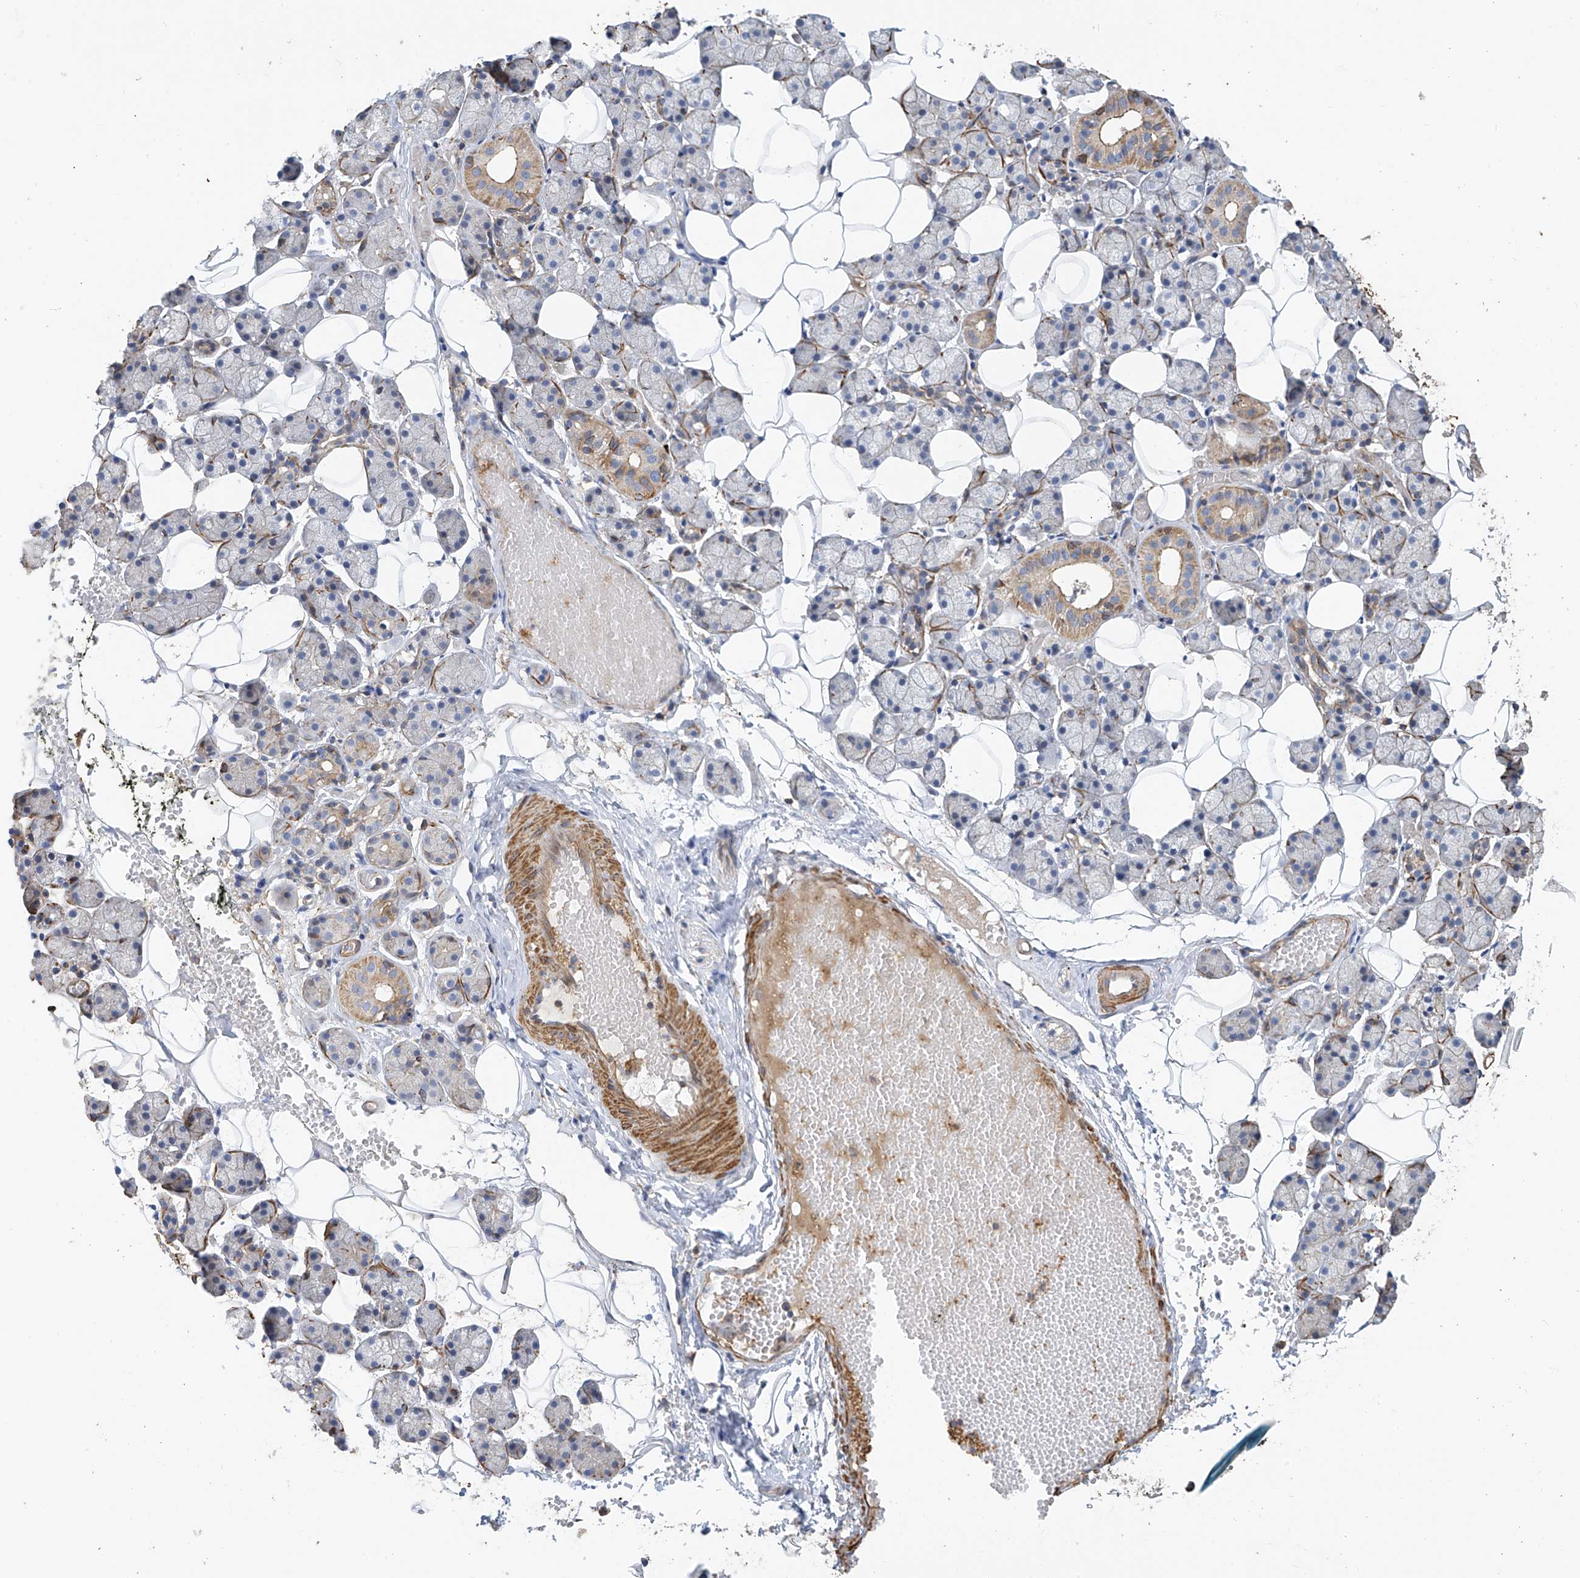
{"staining": {"intensity": "moderate", "quantity": "<25%", "location": "cytoplasmic/membranous"}, "tissue": "salivary gland", "cell_type": "Glandular cells", "image_type": "normal", "snomed": [{"axis": "morphology", "description": "Normal tissue, NOS"}, {"axis": "topography", "description": "Salivary gland"}], "caption": "A high-resolution micrograph shows immunohistochemistry (IHC) staining of benign salivary gland, which shows moderate cytoplasmic/membranous expression in approximately <25% of glandular cells.", "gene": "SLC43A3", "patient": {"sex": "female", "age": 33}}